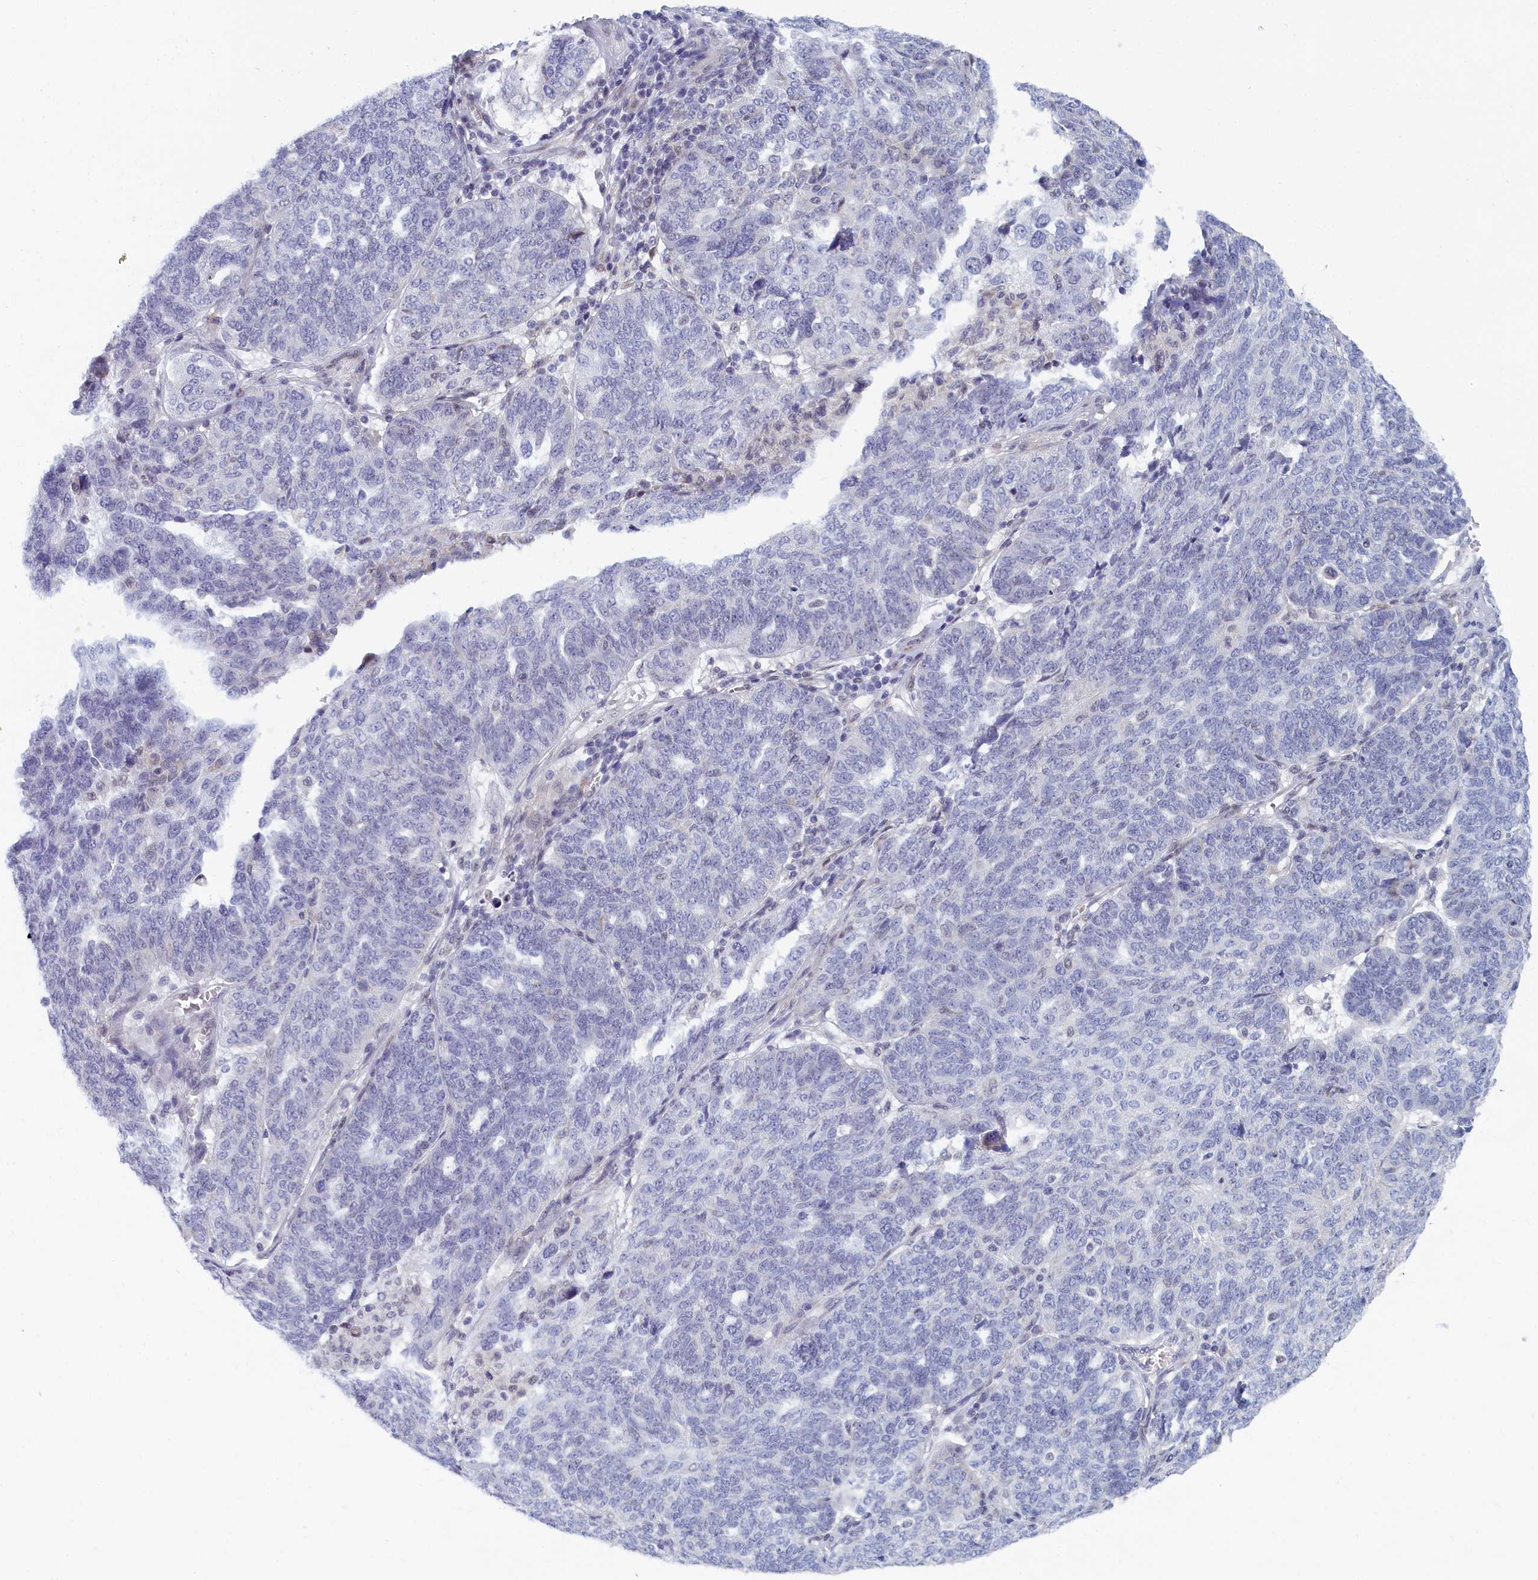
{"staining": {"intensity": "negative", "quantity": "none", "location": "none"}, "tissue": "ovarian cancer", "cell_type": "Tumor cells", "image_type": "cancer", "snomed": [{"axis": "morphology", "description": "Cystadenocarcinoma, serous, NOS"}, {"axis": "topography", "description": "Ovary"}], "caption": "Tumor cells are negative for protein expression in human serous cystadenocarcinoma (ovarian). Nuclei are stained in blue.", "gene": "DNAJC17", "patient": {"sex": "female", "age": 59}}